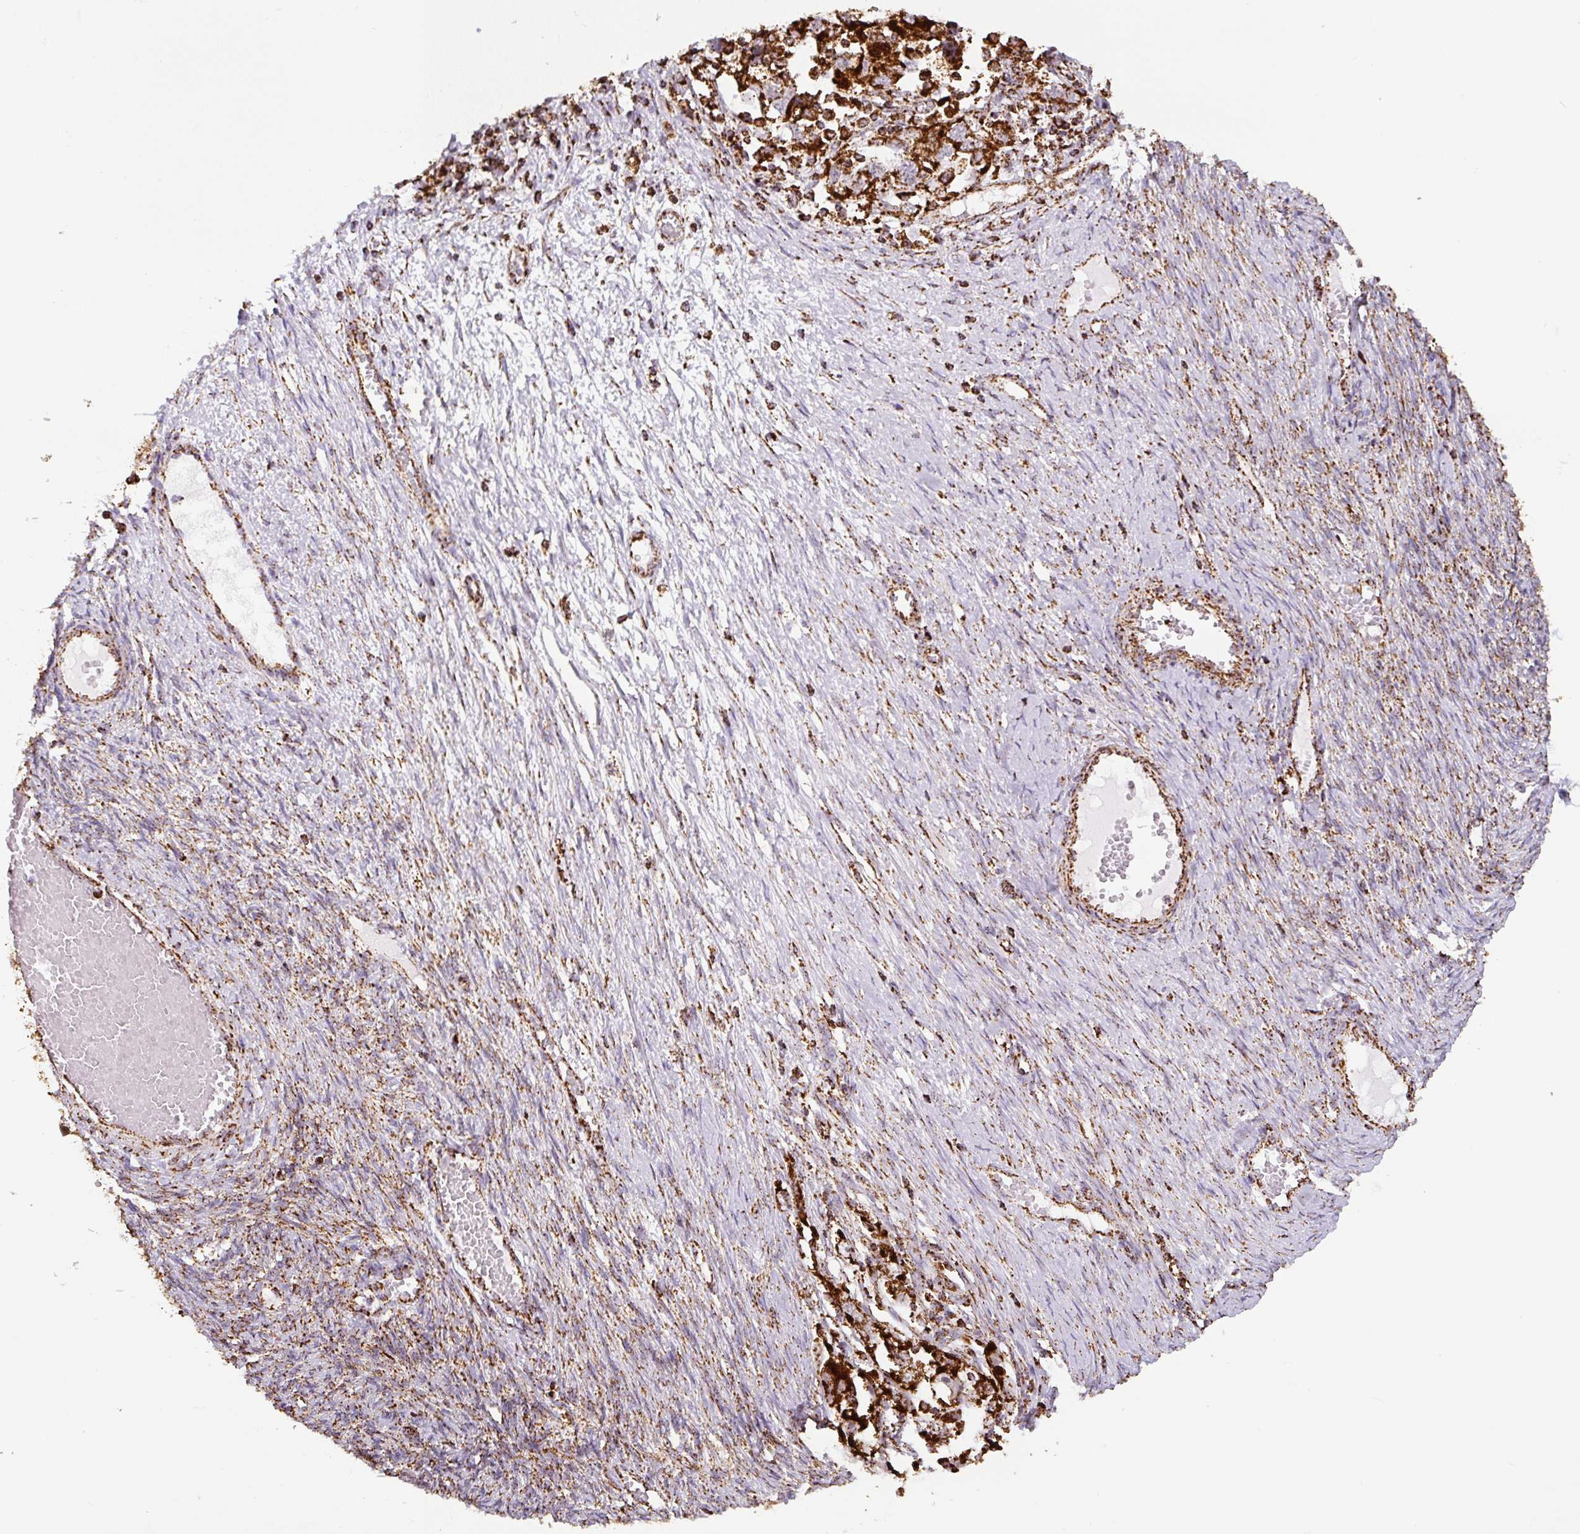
{"staining": {"intensity": "strong", "quantity": ">75%", "location": "cytoplasmic/membranous"}, "tissue": "ovarian cancer", "cell_type": "Tumor cells", "image_type": "cancer", "snomed": [{"axis": "morphology", "description": "Carcinoma, NOS"}, {"axis": "morphology", "description": "Cystadenocarcinoma, serous, NOS"}, {"axis": "topography", "description": "Ovary"}], "caption": "Approximately >75% of tumor cells in human carcinoma (ovarian) display strong cytoplasmic/membranous protein expression as visualized by brown immunohistochemical staining.", "gene": "ATP5F1A", "patient": {"sex": "female", "age": 69}}